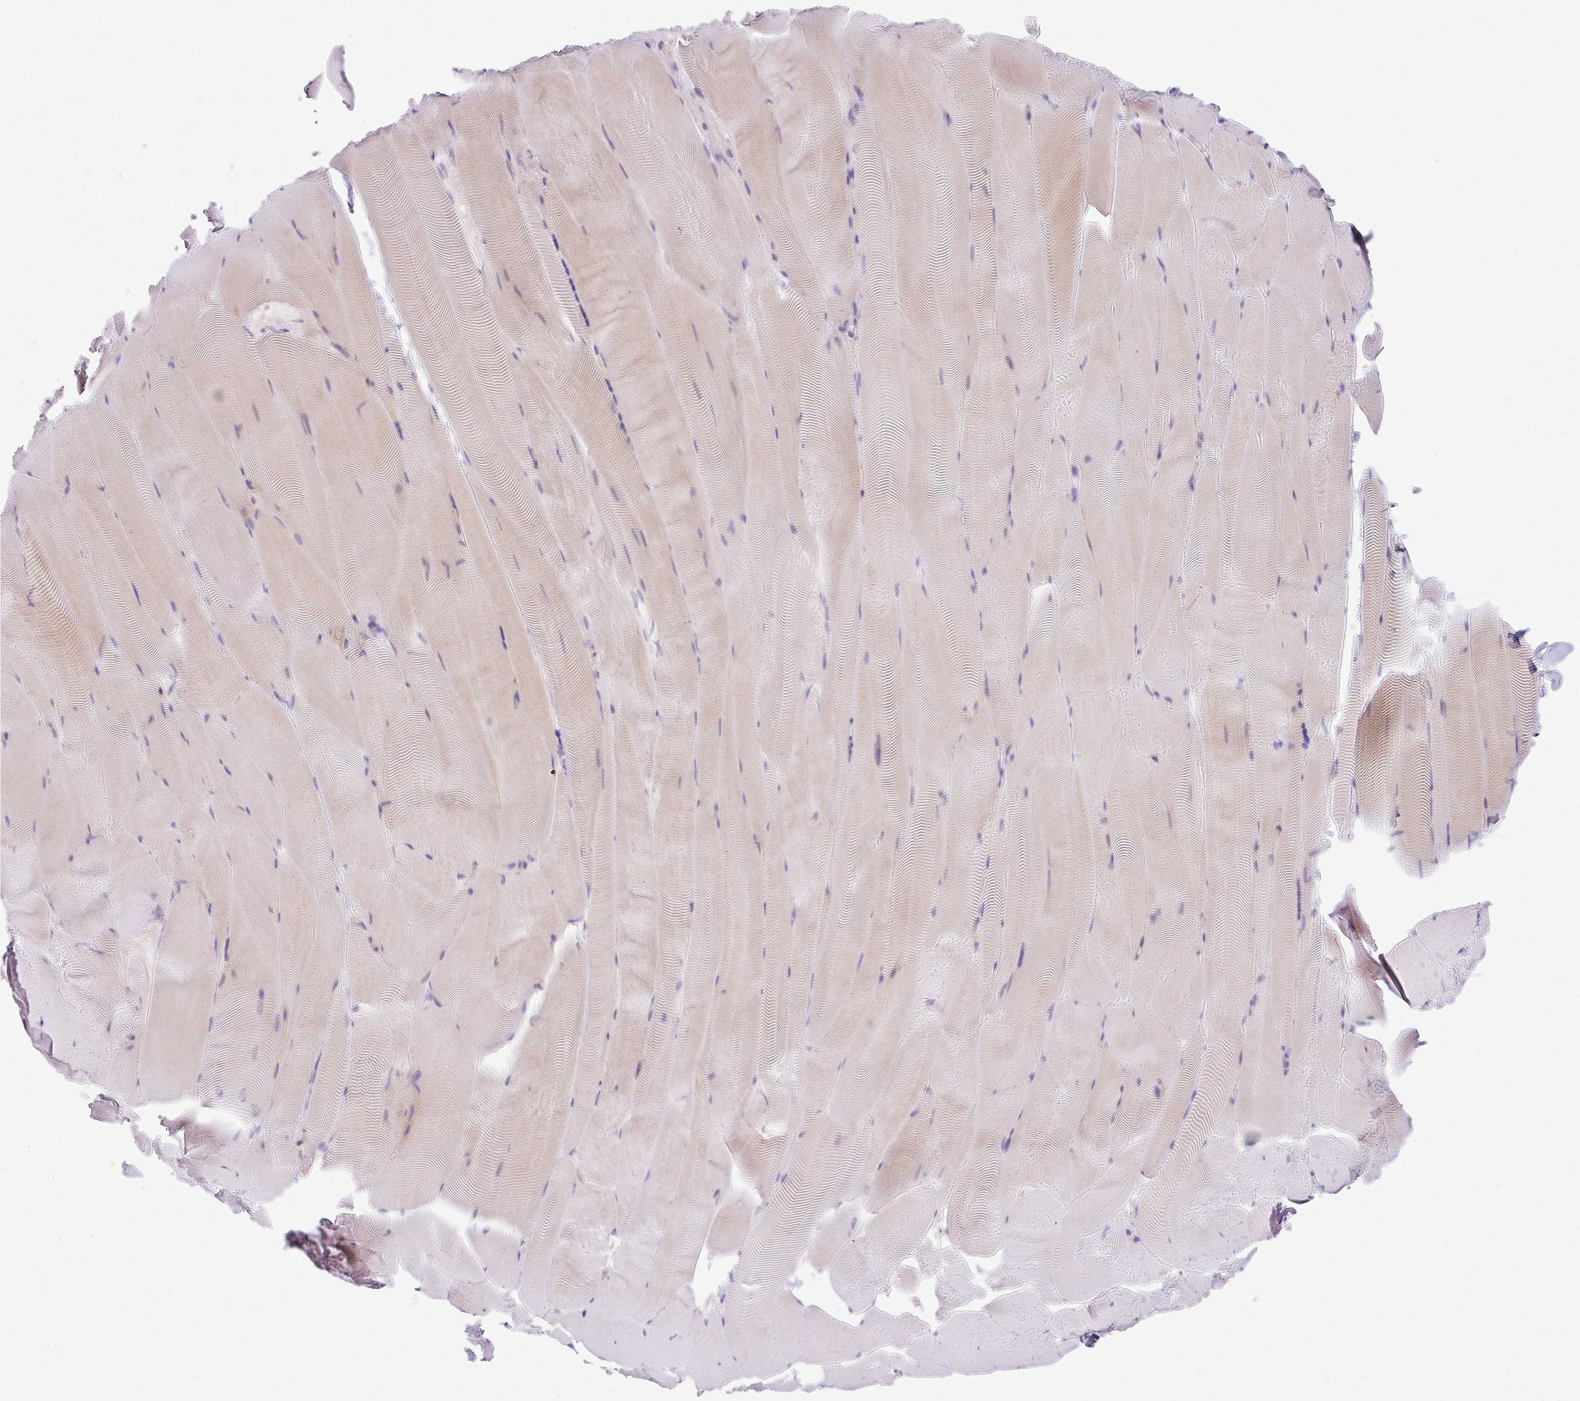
{"staining": {"intensity": "weak", "quantity": "25%-75%", "location": "cytoplasmic/membranous"}, "tissue": "skeletal muscle", "cell_type": "Myocytes", "image_type": "normal", "snomed": [{"axis": "morphology", "description": "Normal tissue, NOS"}, {"axis": "topography", "description": "Skeletal muscle"}], "caption": "Protein analysis of unremarkable skeletal muscle shows weak cytoplasmic/membranous expression in about 25%-75% of myocytes.", "gene": "PIK3R5", "patient": {"sex": "female", "age": 64}}